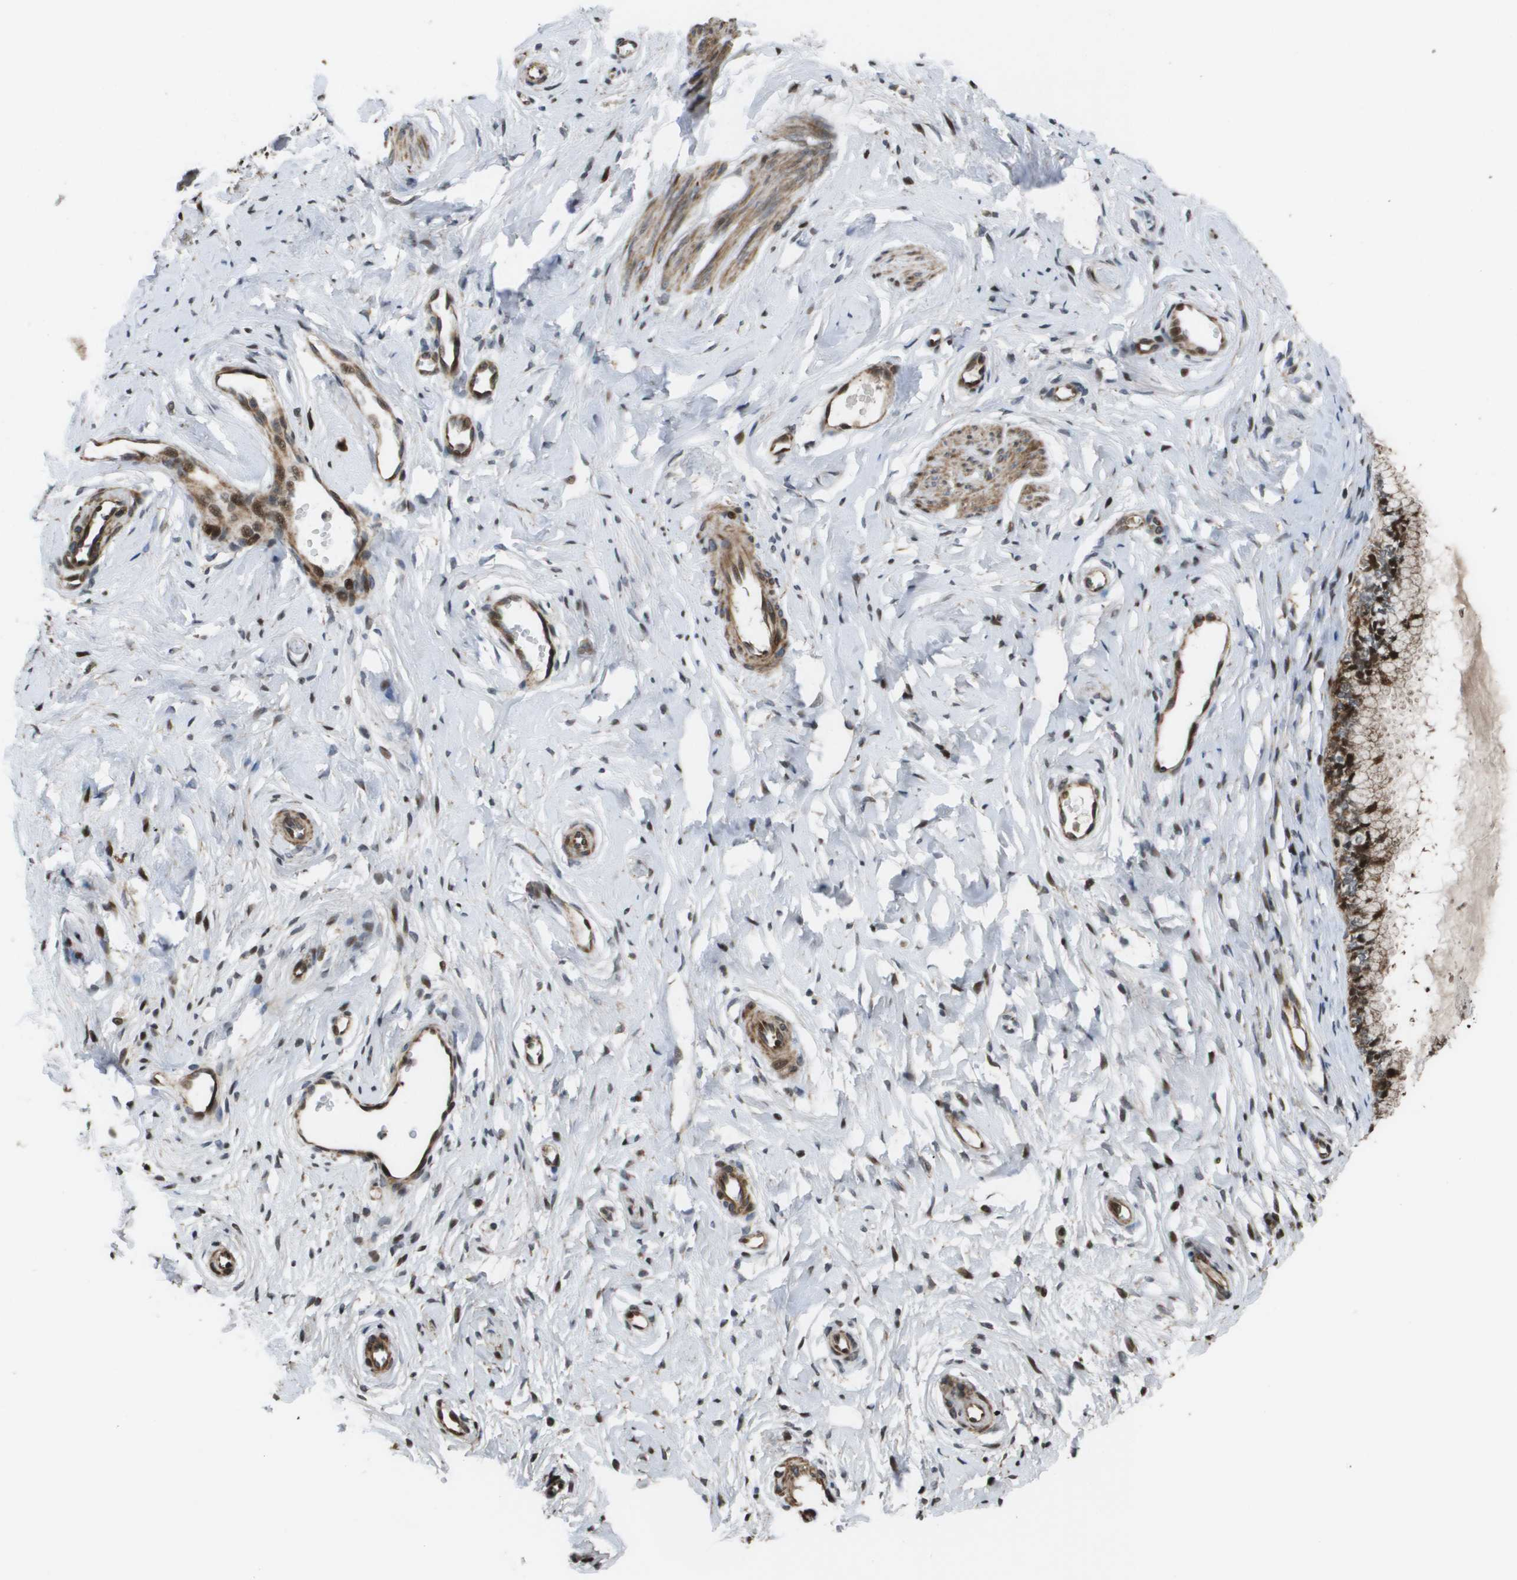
{"staining": {"intensity": "moderate", "quantity": ">75%", "location": "cytoplasmic/membranous,nuclear"}, "tissue": "cervix", "cell_type": "Glandular cells", "image_type": "normal", "snomed": [{"axis": "morphology", "description": "Normal tissue, NOS"}, {"axis": "topography", "description": "Cervix"}], "caption": "The micrograph reveals staining of unremarkable cervix, revealing moderate cytoplasmic/membranous,nuclear protein staining (brown color) within glandular cells. The protein of interest is stained brown, and the nuclei are stained in blue (DAB IHC with brightfield microscopy, high magnification).", "gene": "AXIN2", "patient": {"sex": "female", "age": 65}}